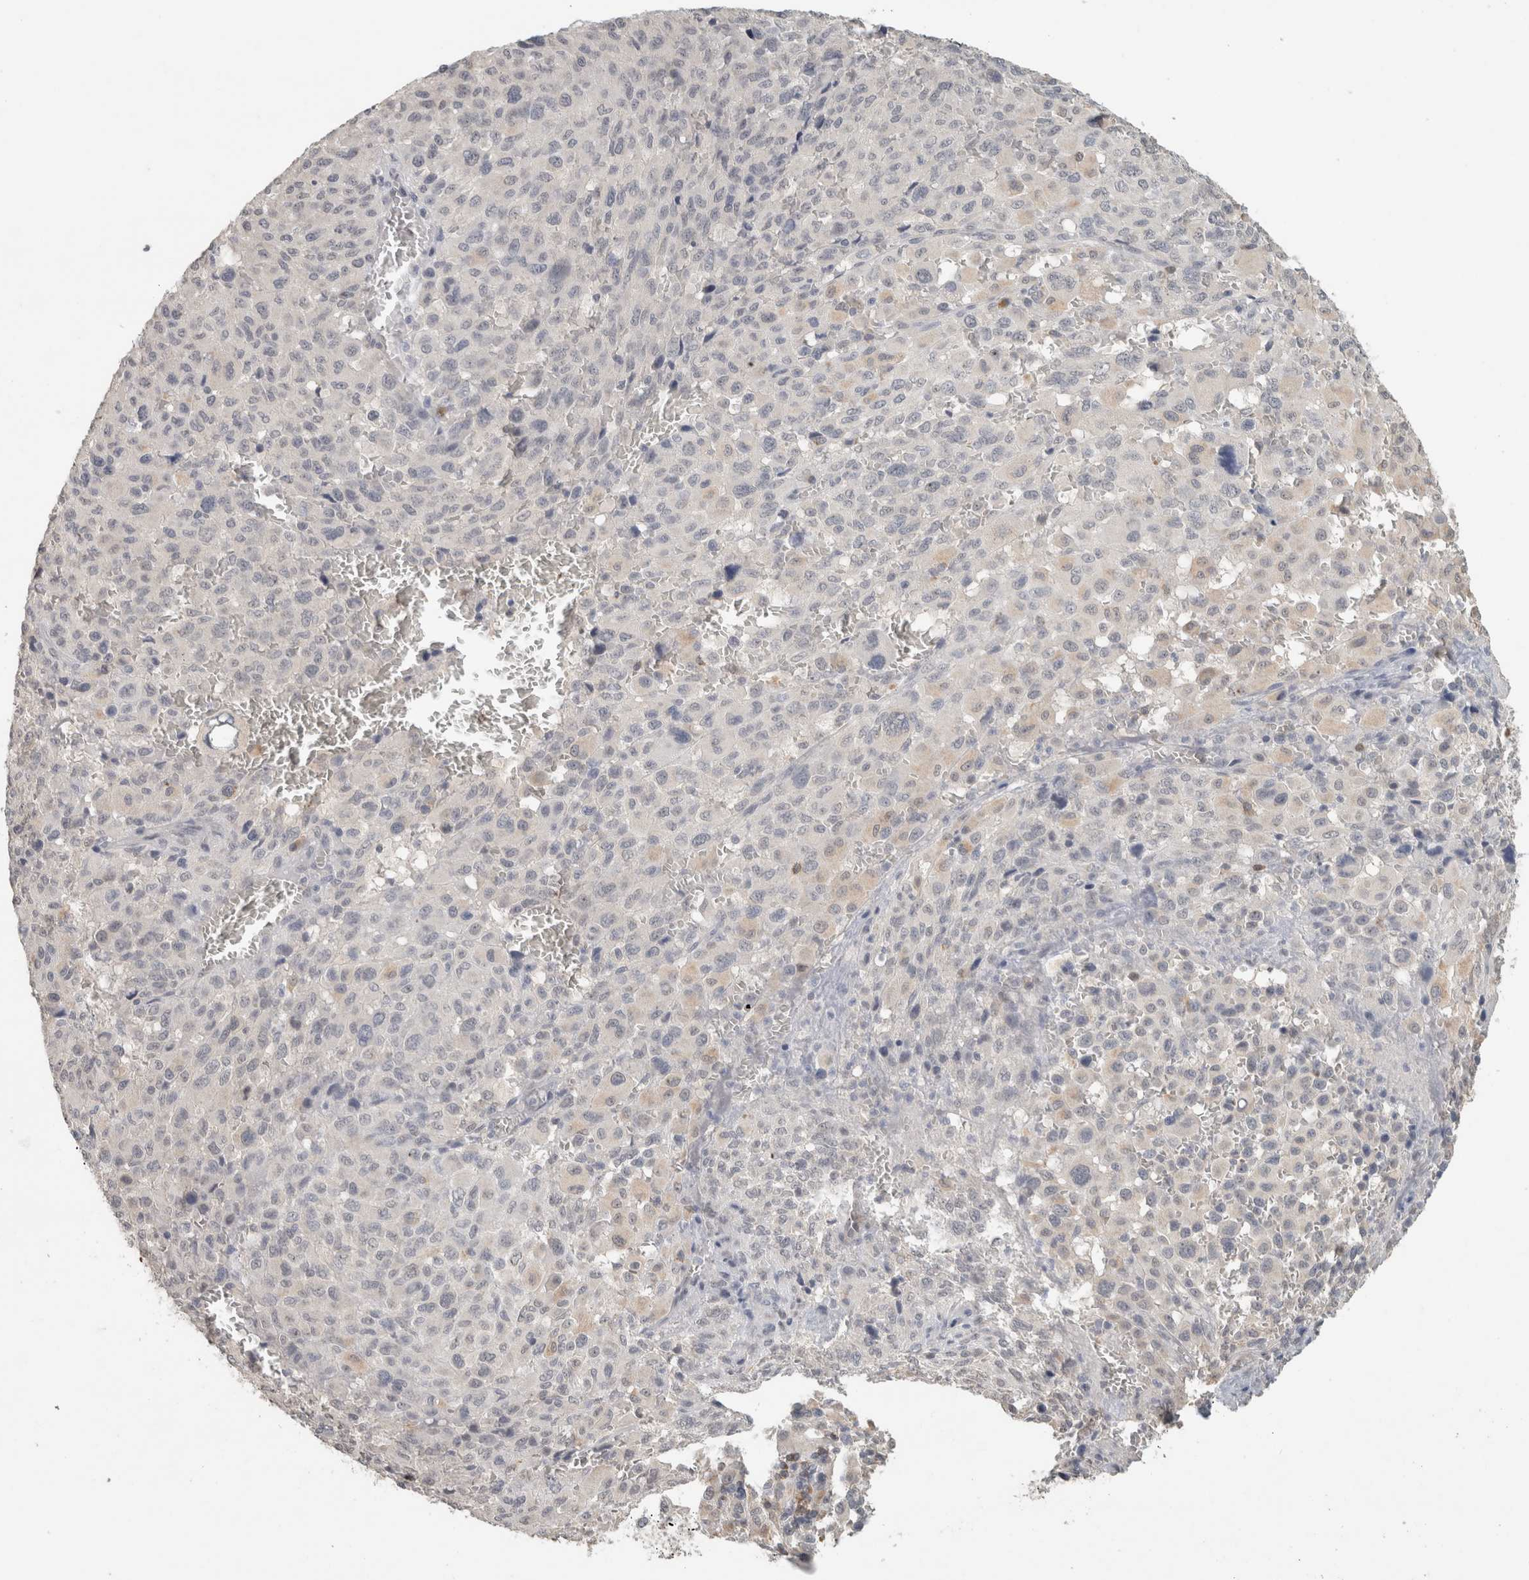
{"staining": {"intensity": "negative", "quantity": "none", "location": "none"}, "tissue": "melanoma", "cell_type": "Tumor cells", "image_type": "cancer", "snomed": [{"axis": "morphology", "description": "Malignant melanoma, Metastatic site"}, {"axis": "topography", "description": "Skin"}], "caption": "The IHC histopathology image has no significant staining in tumor cells of melanoma tissue.", "gene": "TRAT1", "patient": {"sex": "female", "age": 74}}